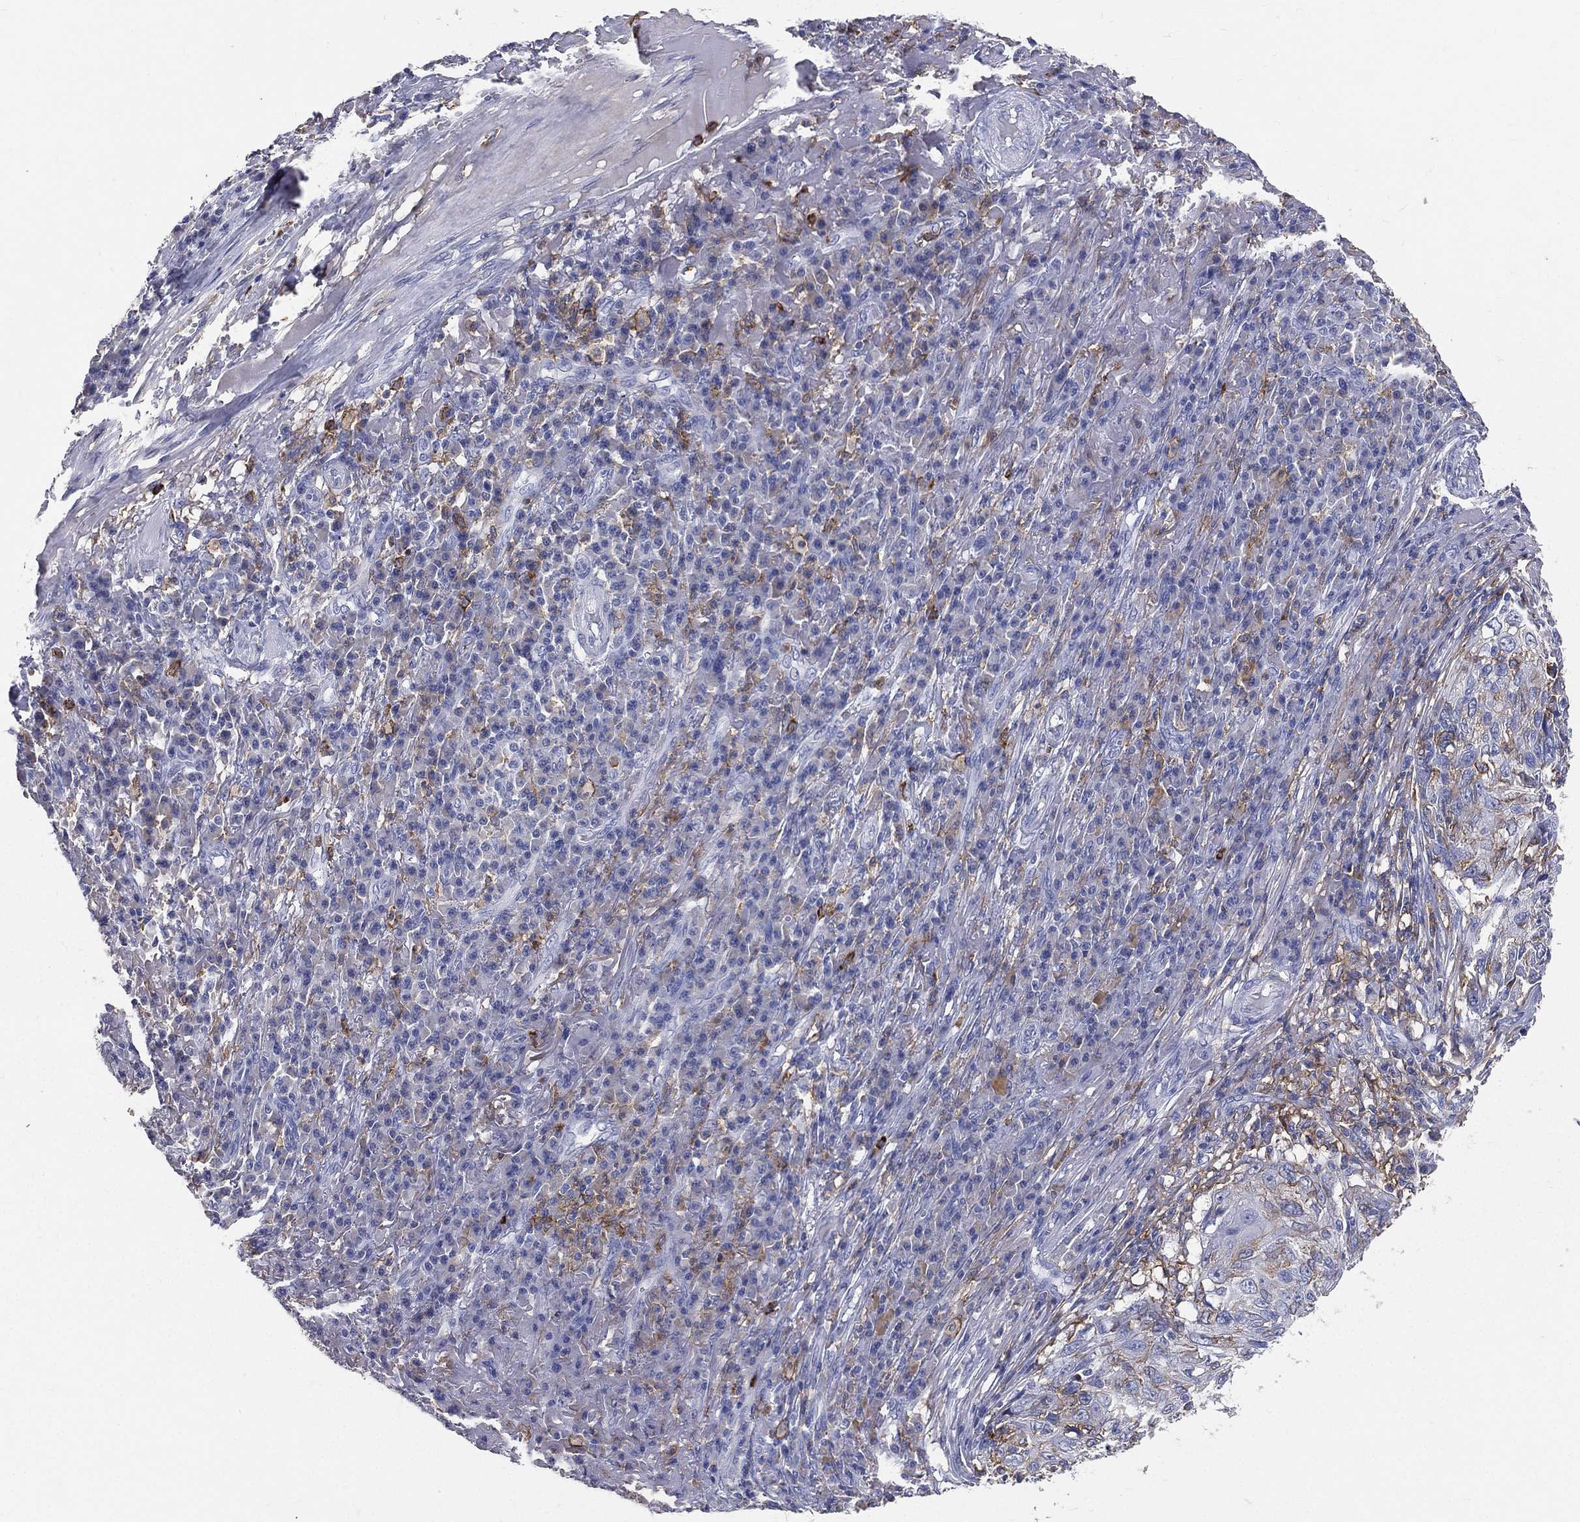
{"staining": {"intensity": "negative", "quantity": "none", "location": "none"}, "tissue": "skin cancer", "cell_type": "Tumor cells", "image_type": "cancer", "snomed": [{"axis": "morphology", "description": "Squamous cell carcinoma, NOS"}, {"axis": "topography", "description": "Skin"}], "caption": "Immunohistochemistry photomicrograph of human skin cancer stained for a protein (brown), which demonstrates no expression in tumor cells.", "gene": "CD33", "patient": {"sex": "male", "age": 92}}